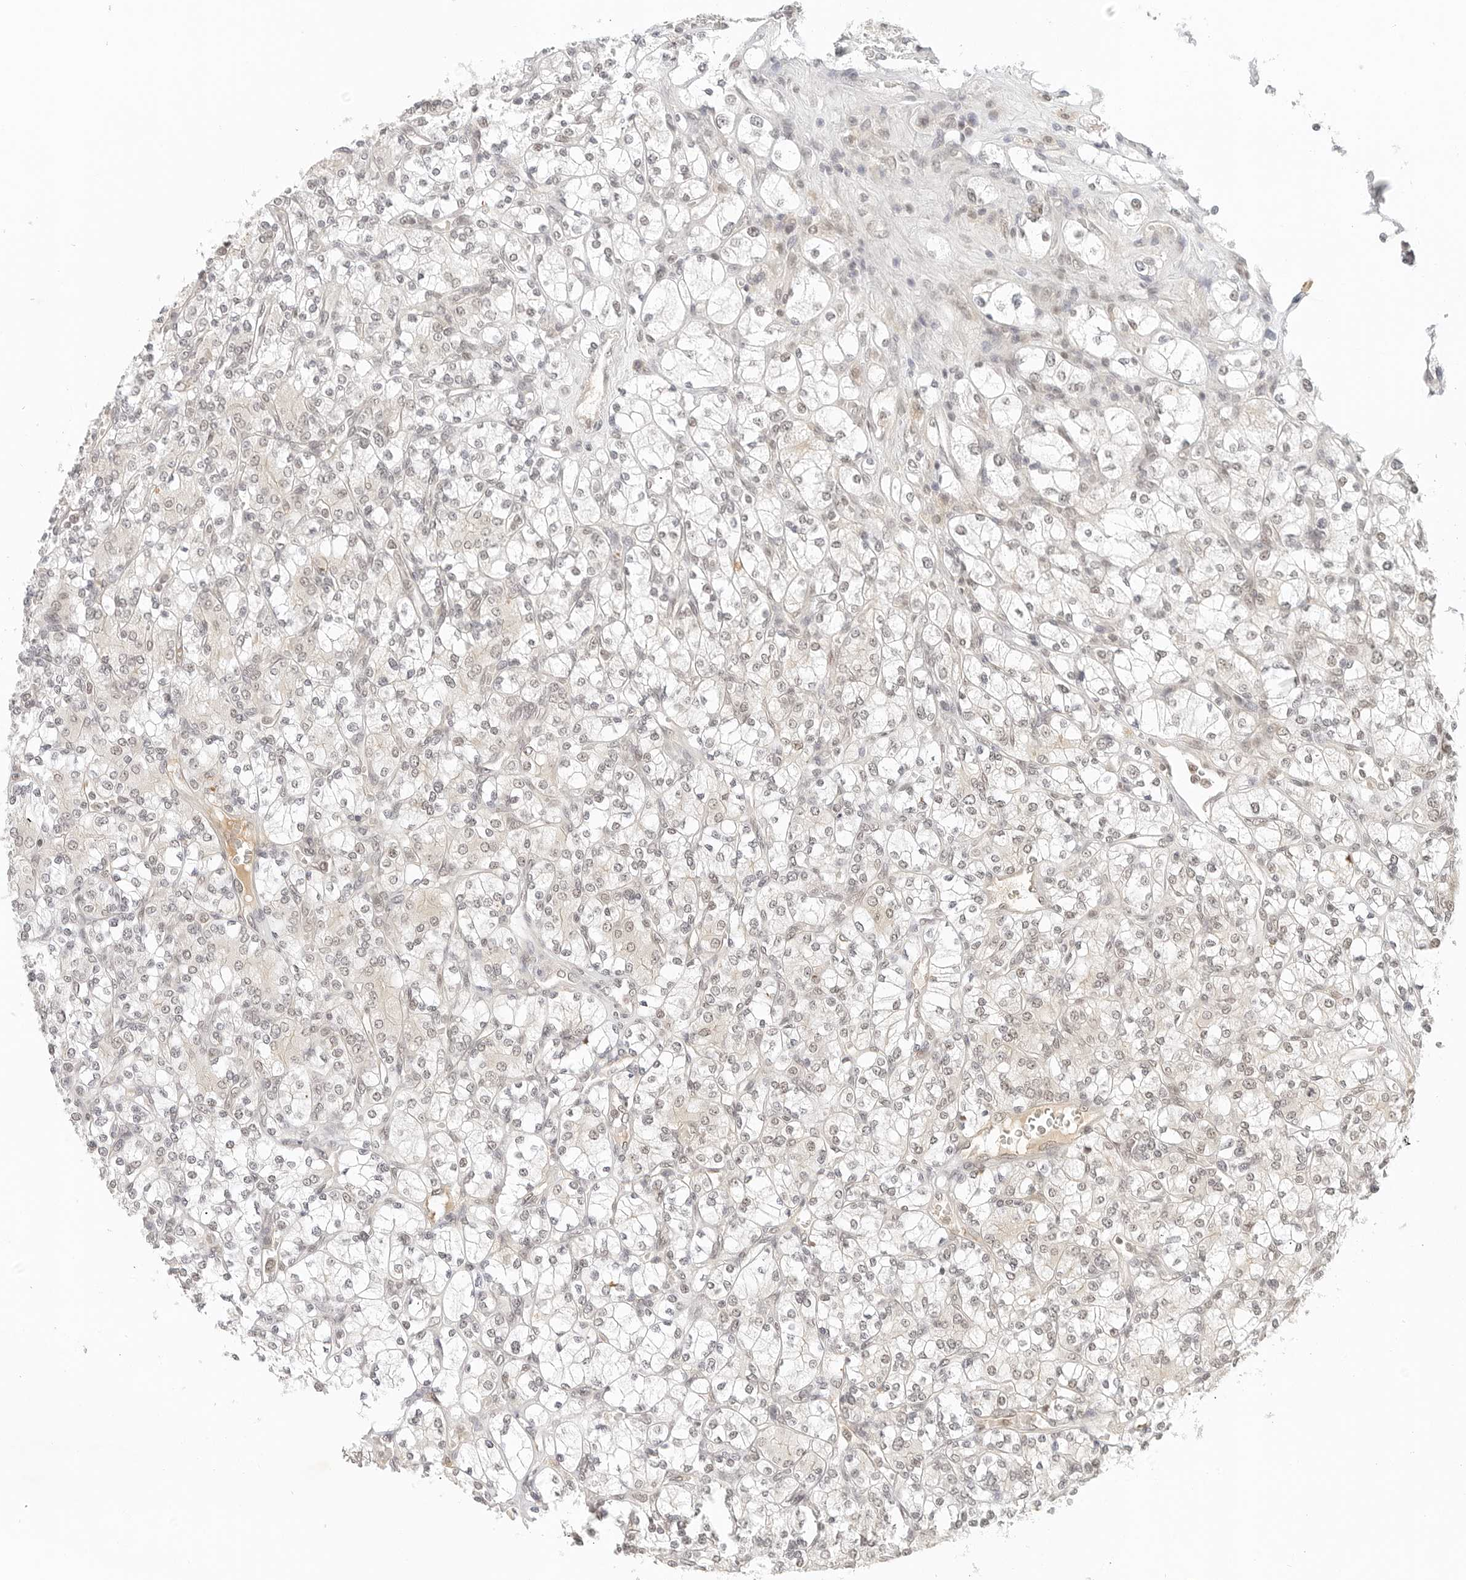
{"staining": {"intensity": "weak", "quantity": "<25%", "location": "cytoplasmic/membranous"}, "tissue": "renal cancer", "cell_type": "Tumor cells", "image_type": "cancer", "snomed": [{"axis": "morphology", "description": "Adenocarcinoma, NOS"}, {"axis": "topography", "description": "Kidney"}], "caption": "This is a histopathology image of IHC staining of renal adenocarcinoma, which shows no positivity in tumor cells. (DAB (3,3'-diaminobenzidine) immunohistochemistry (IHC) visualized using brightfield microscopy, high magnification).", "gene": "NEO1", "patient": {"sex": "male", "age": 77}}